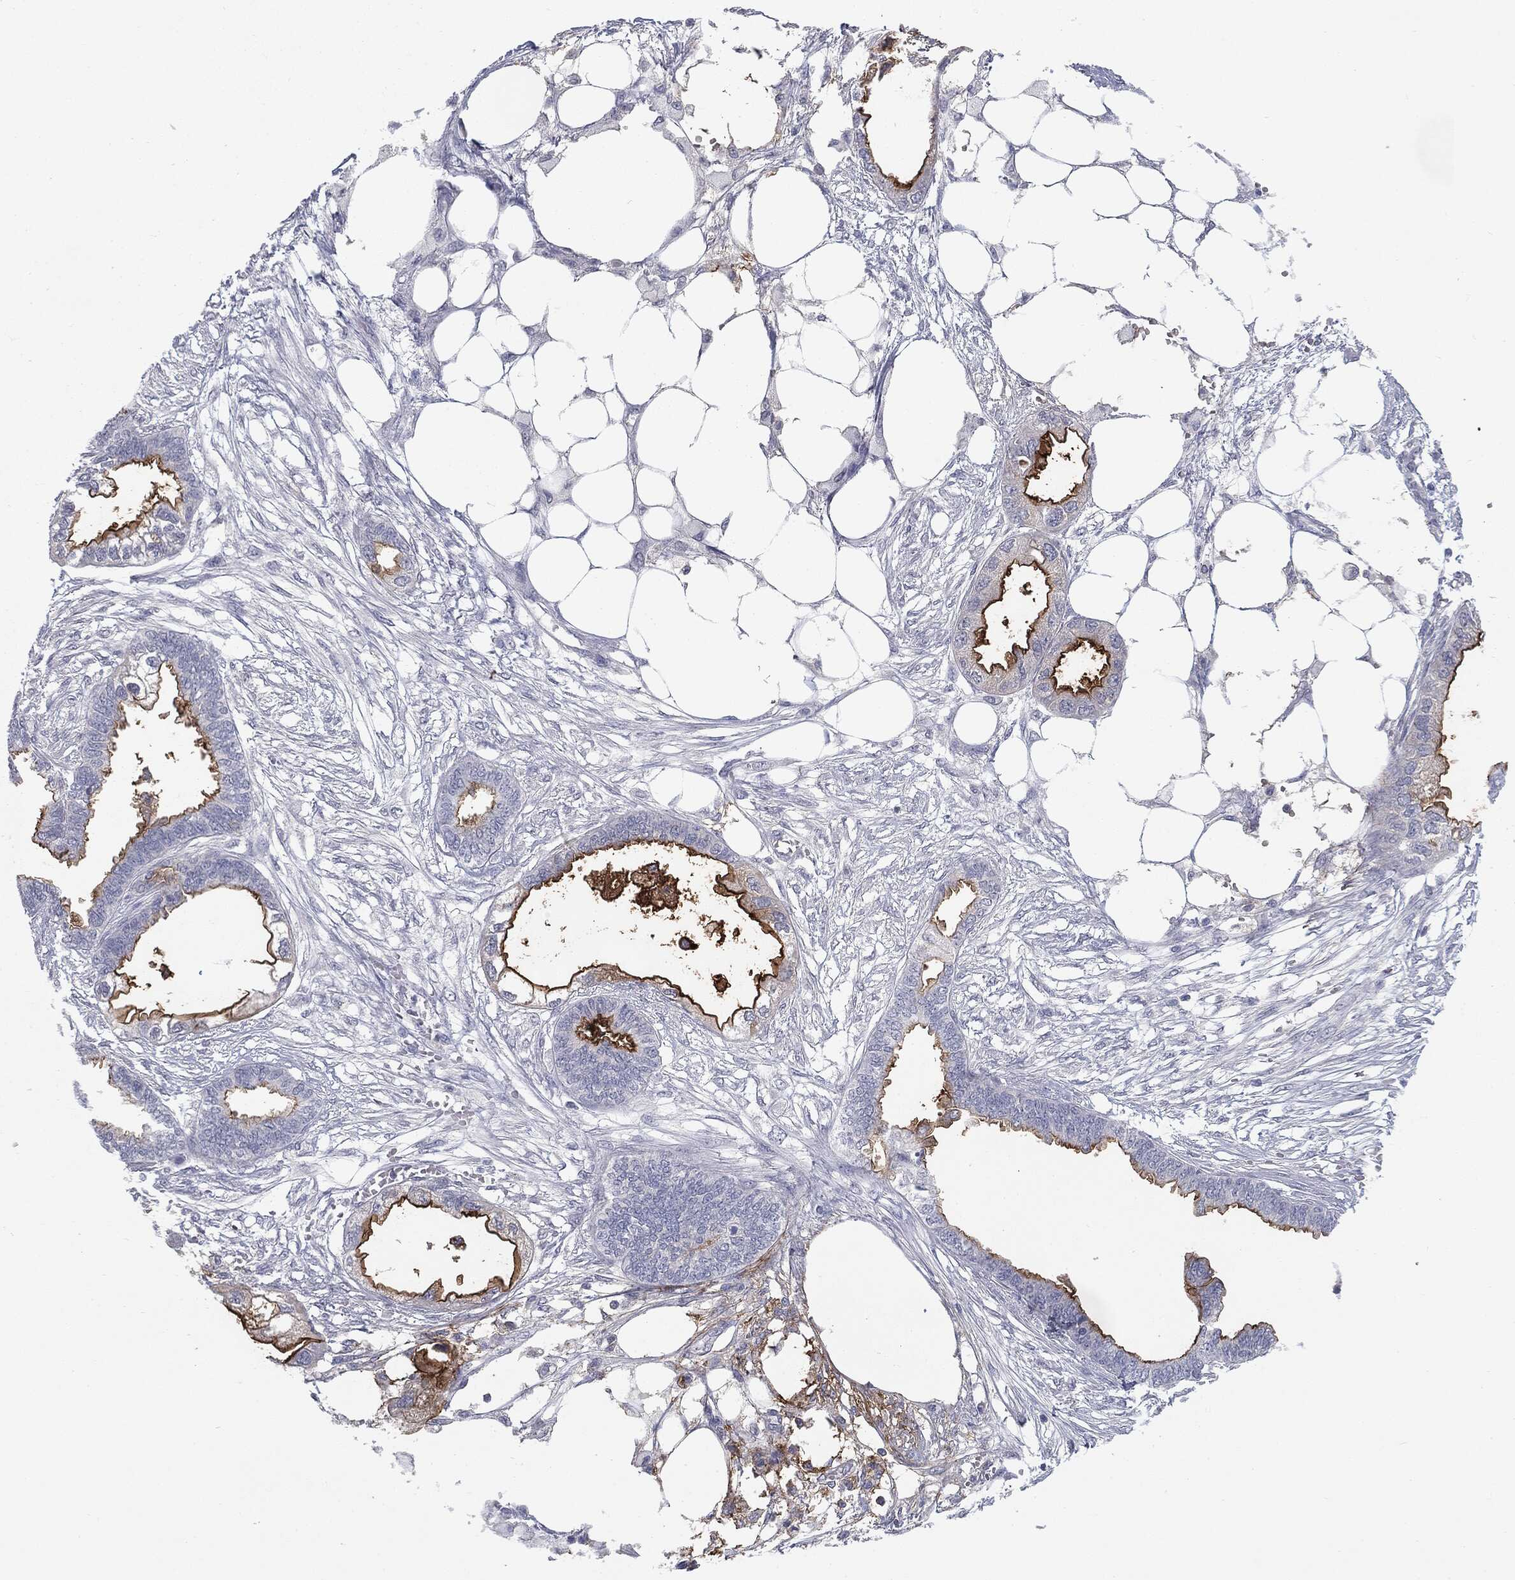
{"staining": {"intensity": "strong", "quantity": "<25%", "location": "cytoplasmic/membranous"}, "tissue": "endometrial cancer", "cell_type": "Tumor cells", "image_type": "cancer", "snomed": [{"axis": "morphology", "description": "Adenocarcinoma, NOS"}, {"axis": "morphology", "description": "Adenocarcinoma, metastatic, NOS"}, {"axis": "topography", "description": "Adipose tissue"}, {"axis": "topography", "description": "Endometrium"}], "caption": "There is medium levels of strong cytoplasmic/membranous expression in tumor cells of endometrial cancer, as demonstrated by immunohistochemical staining (brown color).", "gene": "MUC1", "patient": {"sex": "female", "age": 67}}